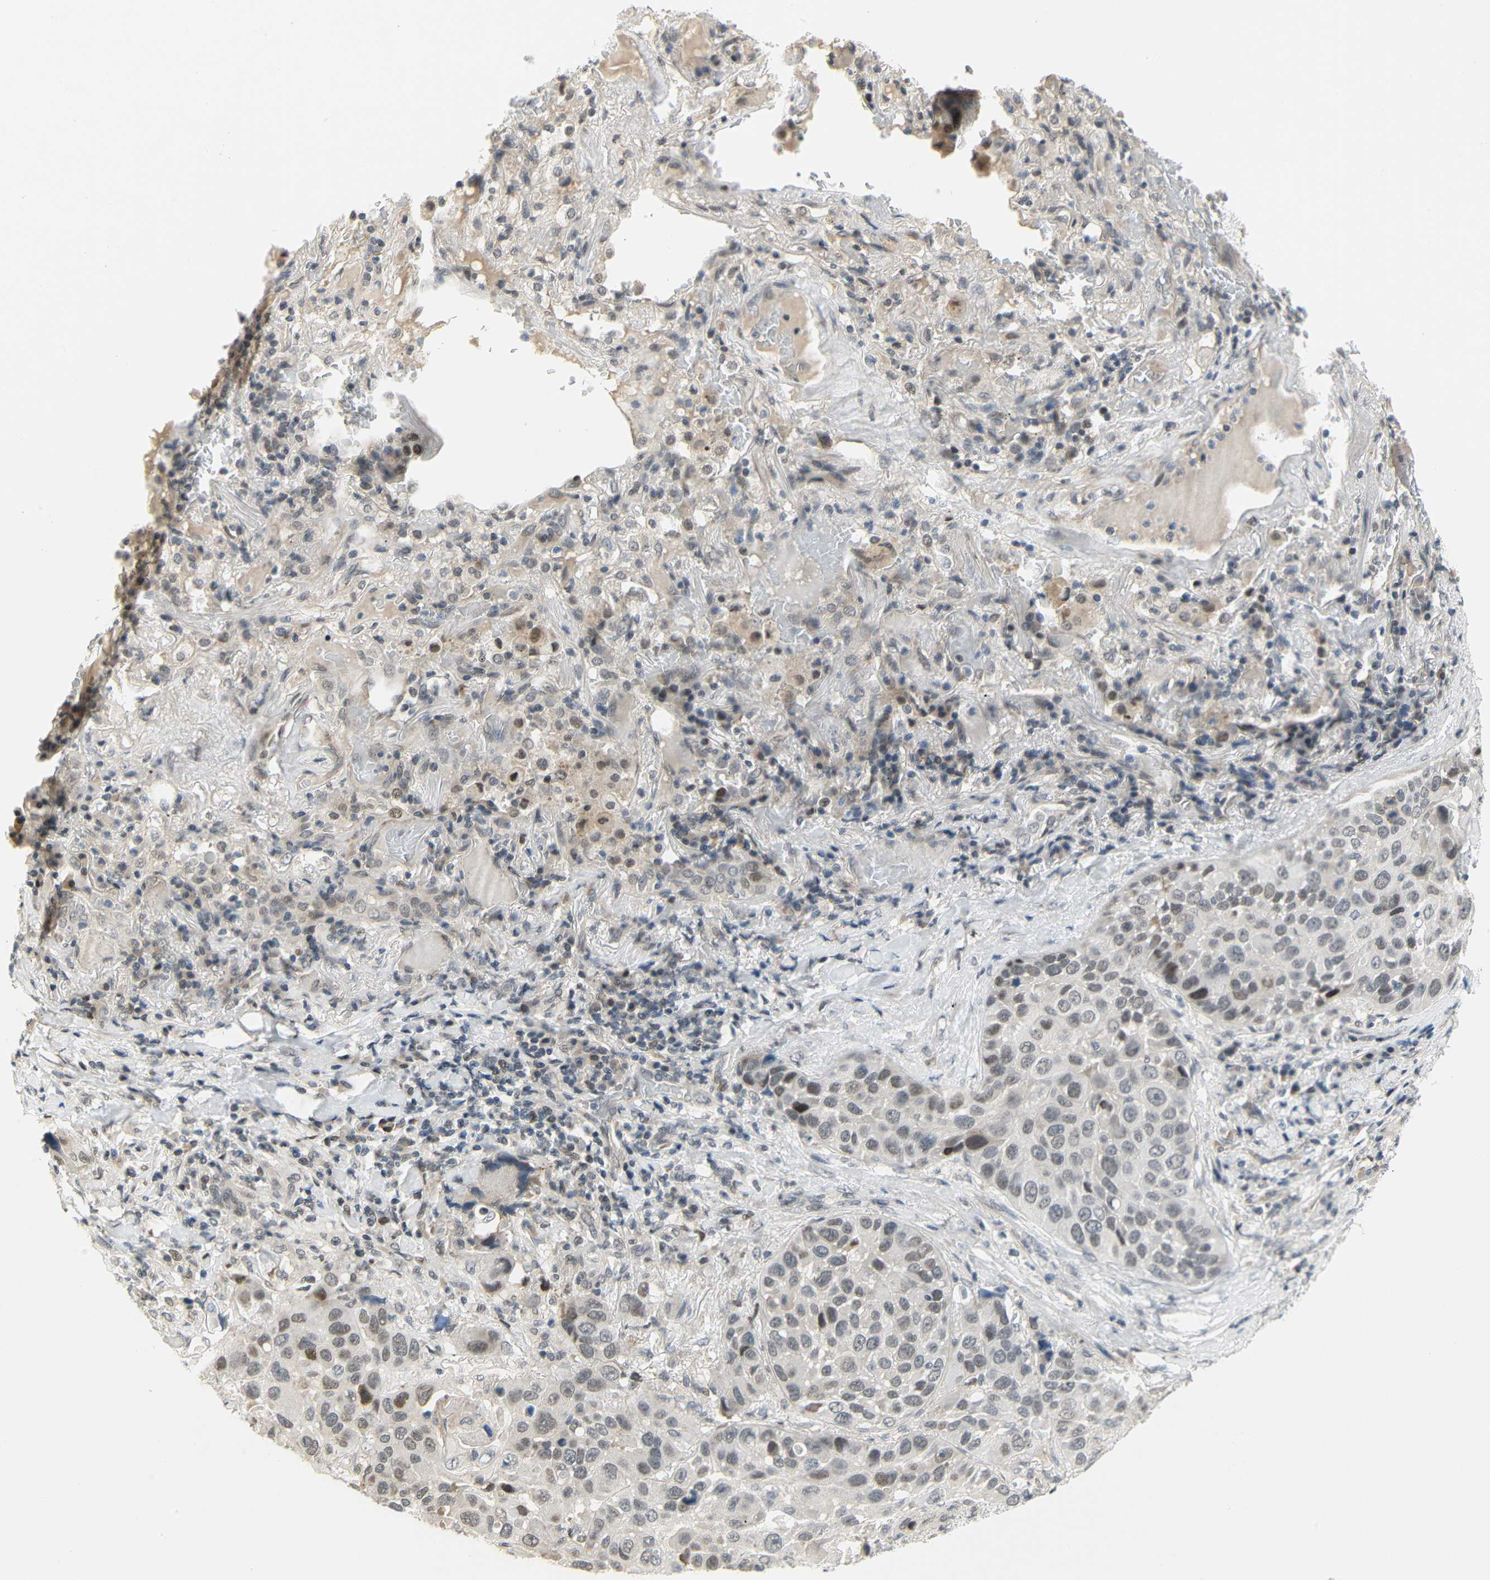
{"staining": {"intensity": "moderate", "quantity": ">75%", "location": "nuclear"}, "tissue": "lung cancer", "cell_type": "Tumor cells", "image_type": "cancer", "snomed": [{"axis": "morphology", "description": "Squamous cell carcinoma, NOS"}, {"axis": "topography", "description": "Lung"}], "caption": "A brown stain labels moderate nuclear staining of a protein in squamous cell carcinoma (lung) tumor cells. The staining is performed using DAB (3,3'-diaminobenzidine) brown chromogen to label protein expression. The nuclei are counter-stained blue using hematoxylin.", "gene": "IMPG2", "patient": {"sex": "male", "age": 57}}